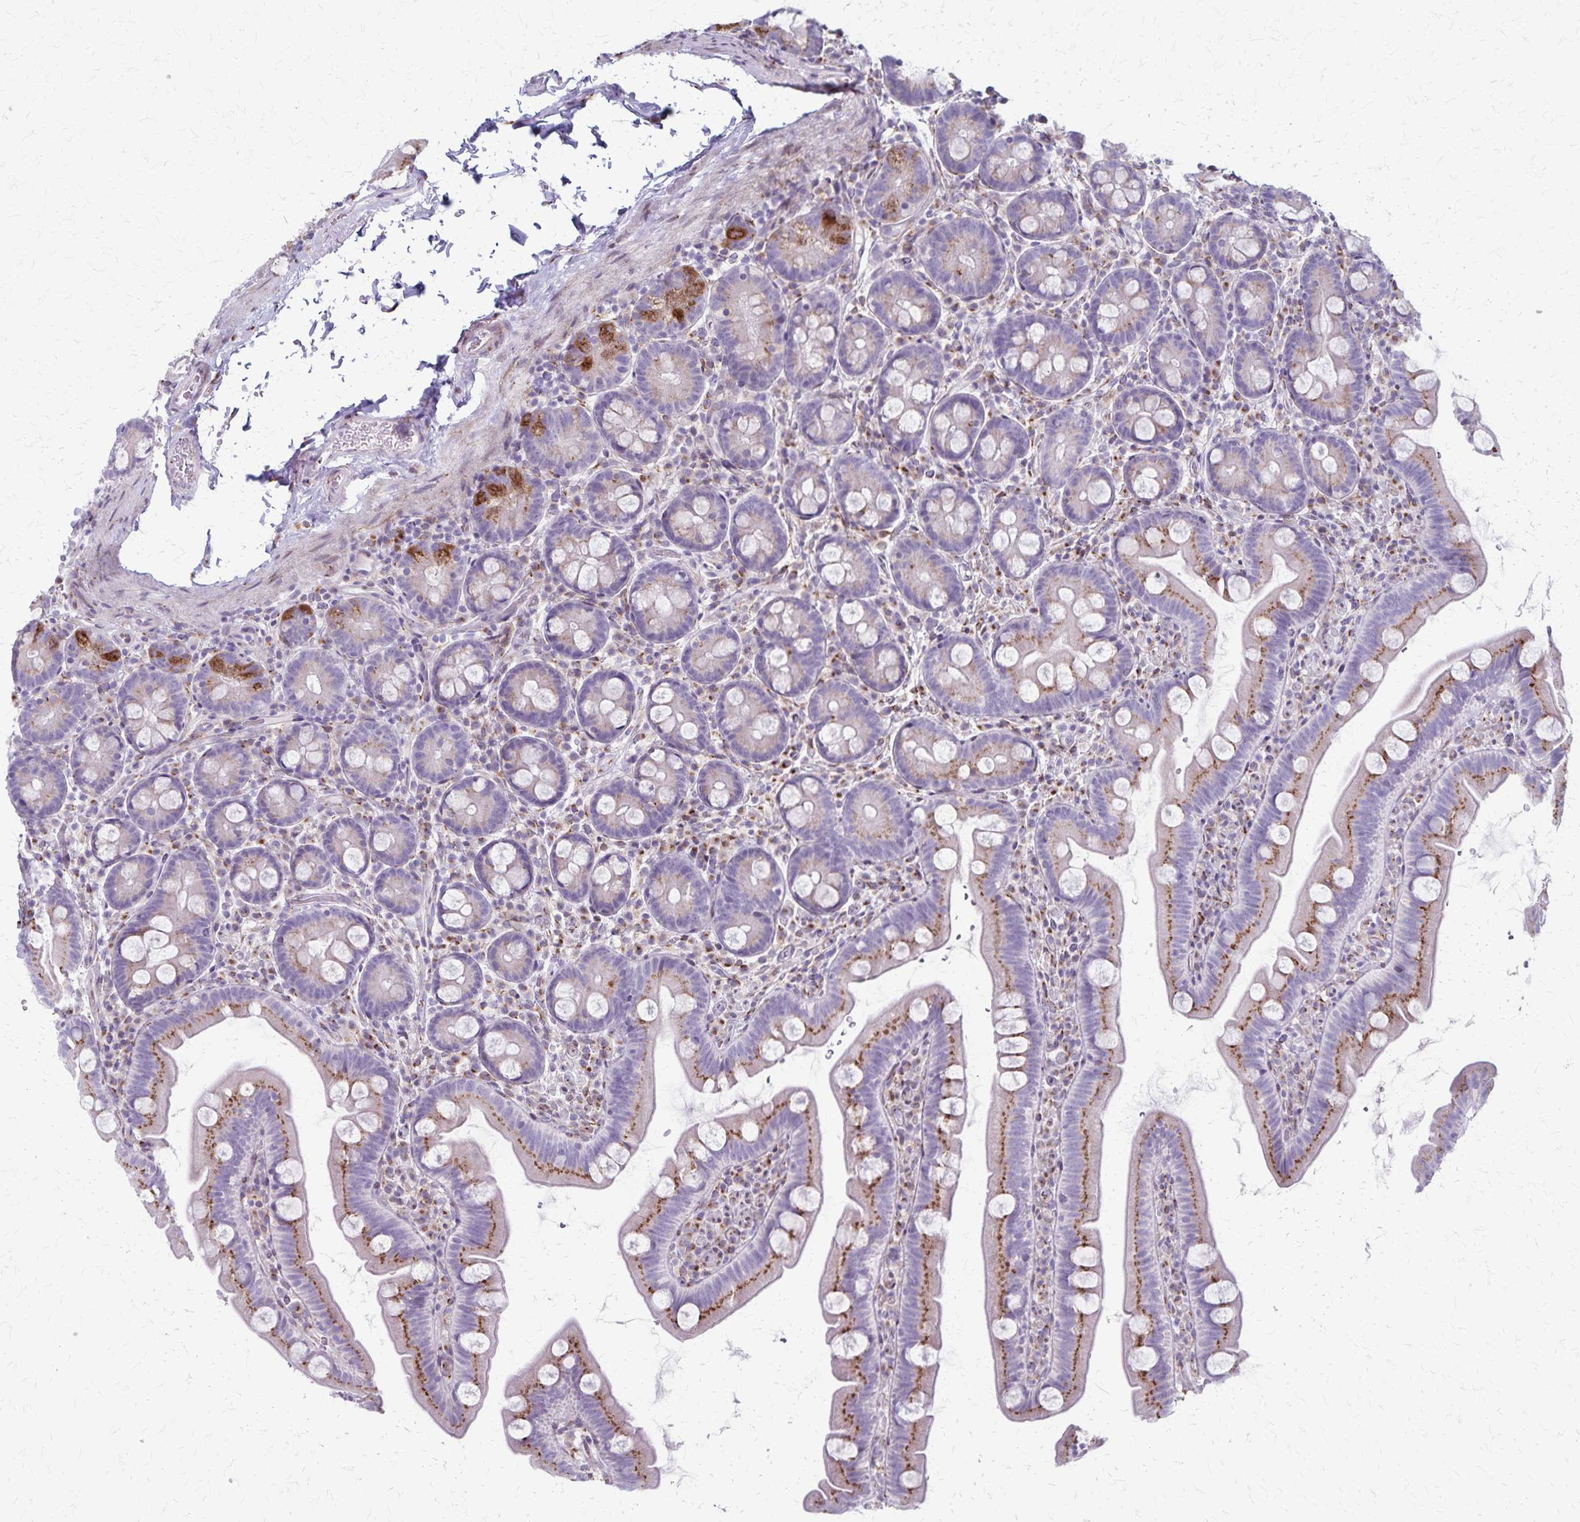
{"staining": {"intensity": "moderate", "quantity": "25%-75%", "location": "cytoplasmic/membranous"}, "tissue": "small intestine", "cell_type": "Glandular cells", "image_type": "normal", "snomed": [{"axis": "morphology", "description": "Normal tissue, NOS"}, {"axis": "topography", "description": "Small intestine"}], "caption": "Moderate cytoplasmic/membranous expression for a protein is identified in about 25%-75% of glandular cells of normal small intestine using immunohistochemistry (IHC).", "gene": "MCFD2", "patient": {"sex": "female", "age": 68}}